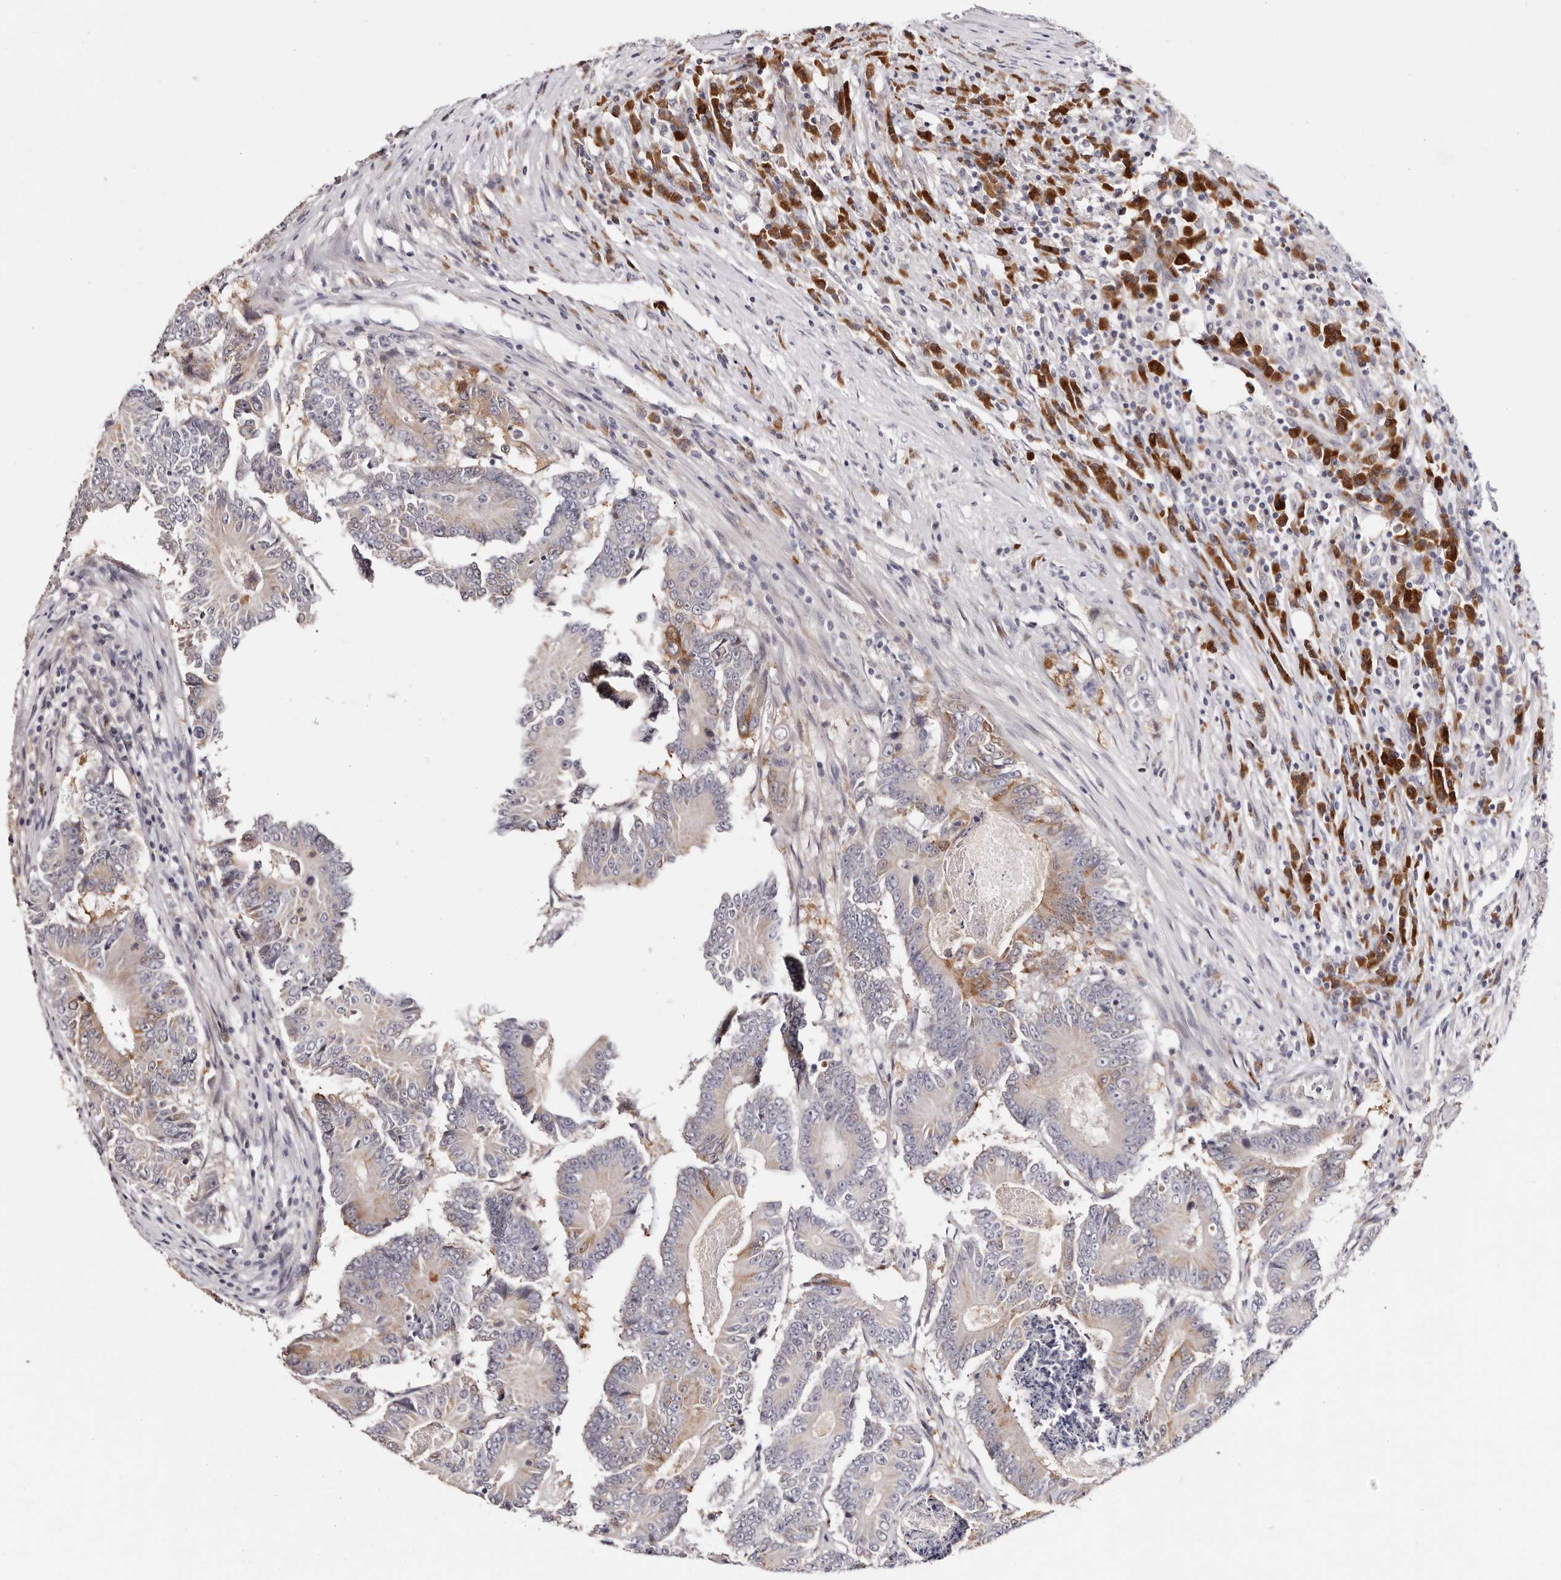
{"staining": {"intensity": "moderate", "quantity": "<25%", "location": "cytoplasmic/membranous"}, "tissue": "colorectal cancer", "cell_type": "Tumor cells", "image_type": "cancer", "snomed": [{"axis": "morphology", "description": "Adenocarcinoma, NOS"}, {"axis": "topography", "description": "Colon"}], "caption": "Immunohistochemical staining of human colorectal cancer (adenocarcinoma) exhibits low levels of moderate cytoplasmic/membranous staining in approximately <25% of tumor cells. (brown staining indicates protein expression, while blue staining denotes nuclei).", "gene": "GFOD1", "patient": {"sex": "male", "age": 83}}